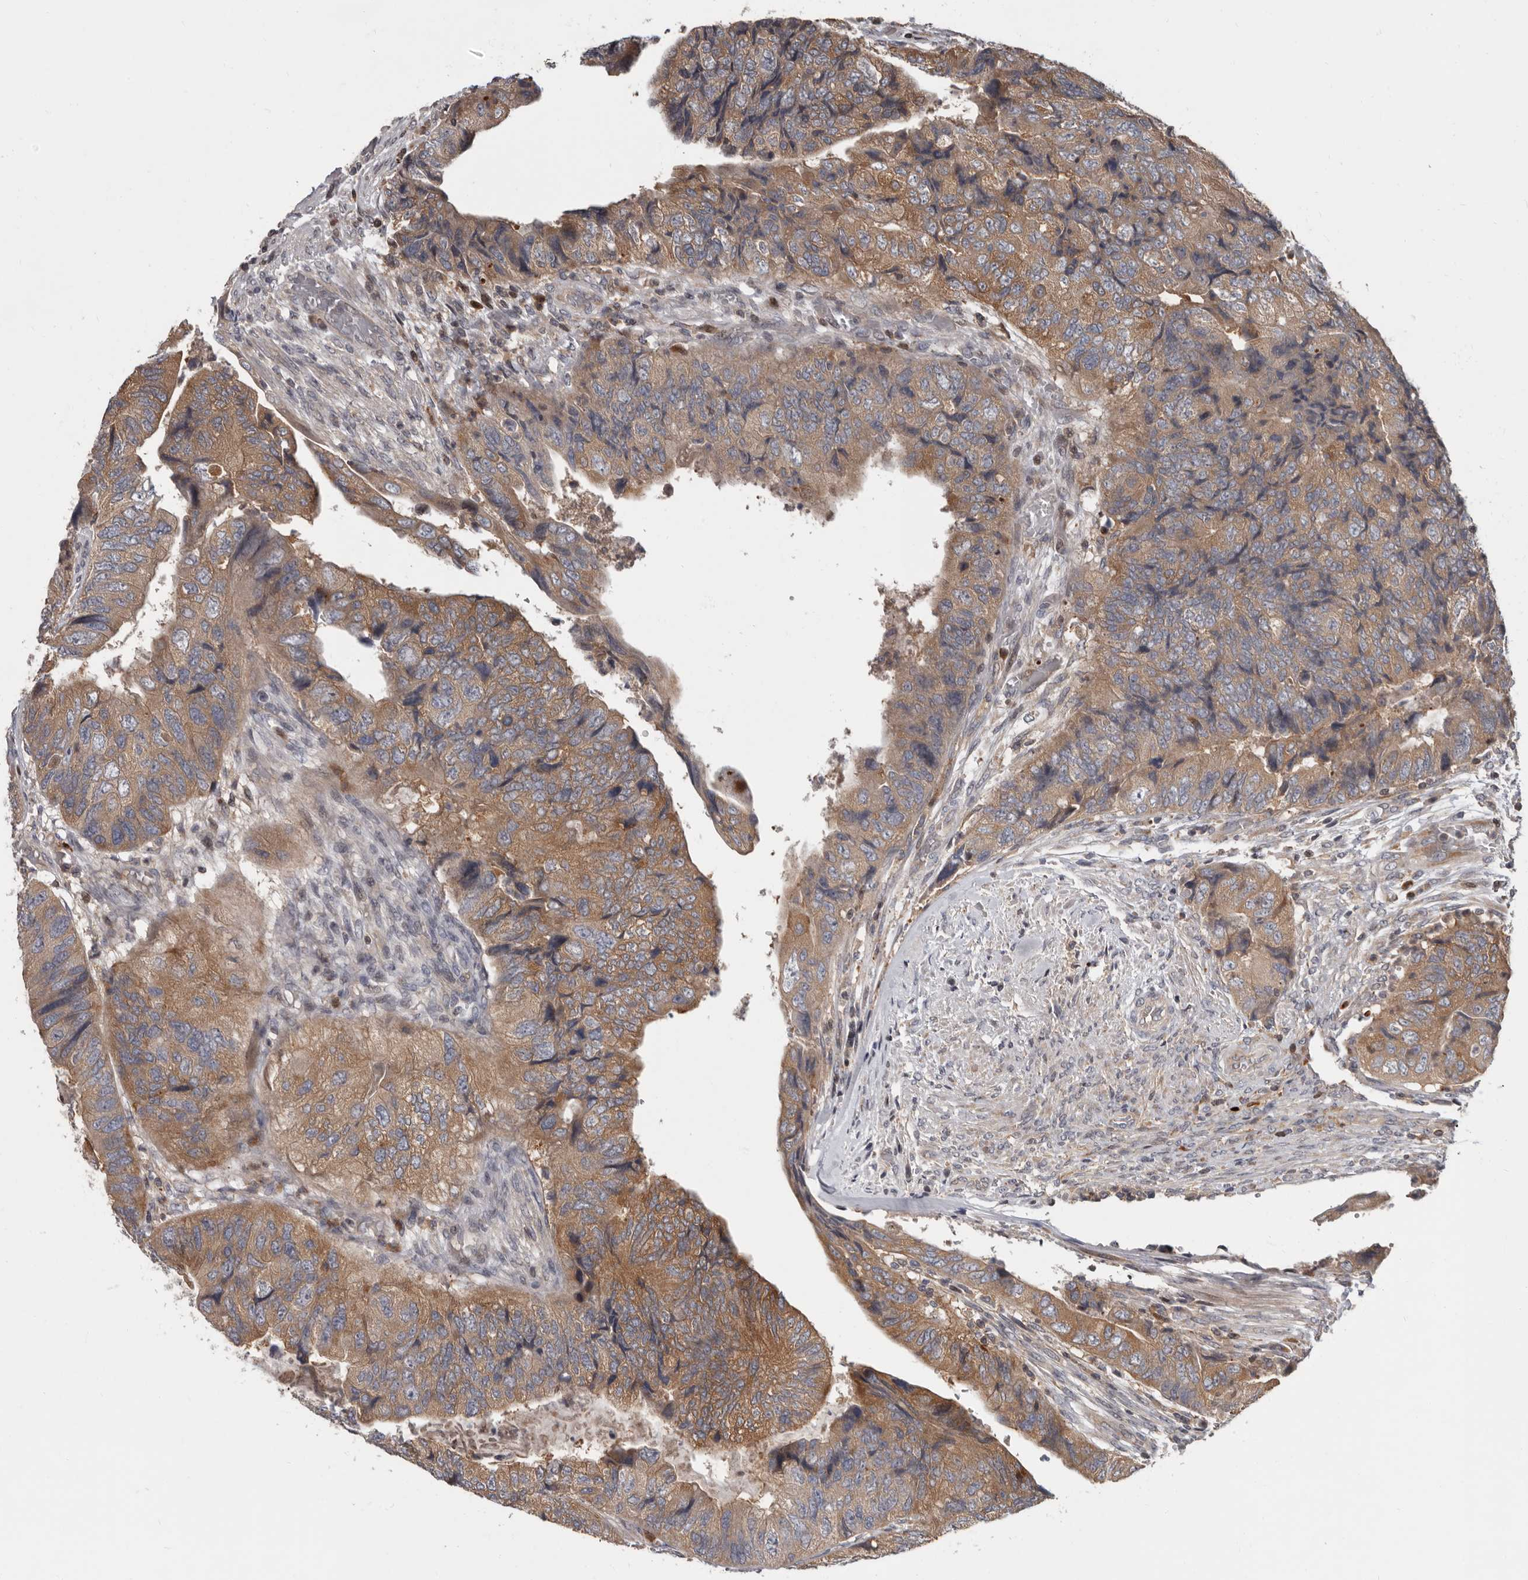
{"staining": {"intensity": "moderate", "quantity": ">75%", "location": "cytoplasmic/membranous"}, "tissue": "colorectal cancer", "cell_type": "Tumor cells", "image_type": "cancer", "snomed": [{"axis": "morphology", "description": "Adenocarcinoma, NOS"}, {"axis": "topography", "description": "Rectum"}], "caption": "Immunohistochemistry of colorectal cancer (adenocarcinoma) shows medium levels of moderate cytoplasmic/membranous positivity in approximately >75% of tumor cells. Nuclei are stained in blue.", "gene": "FGFR4", "patient": {"sex": "male", "age": 63}}